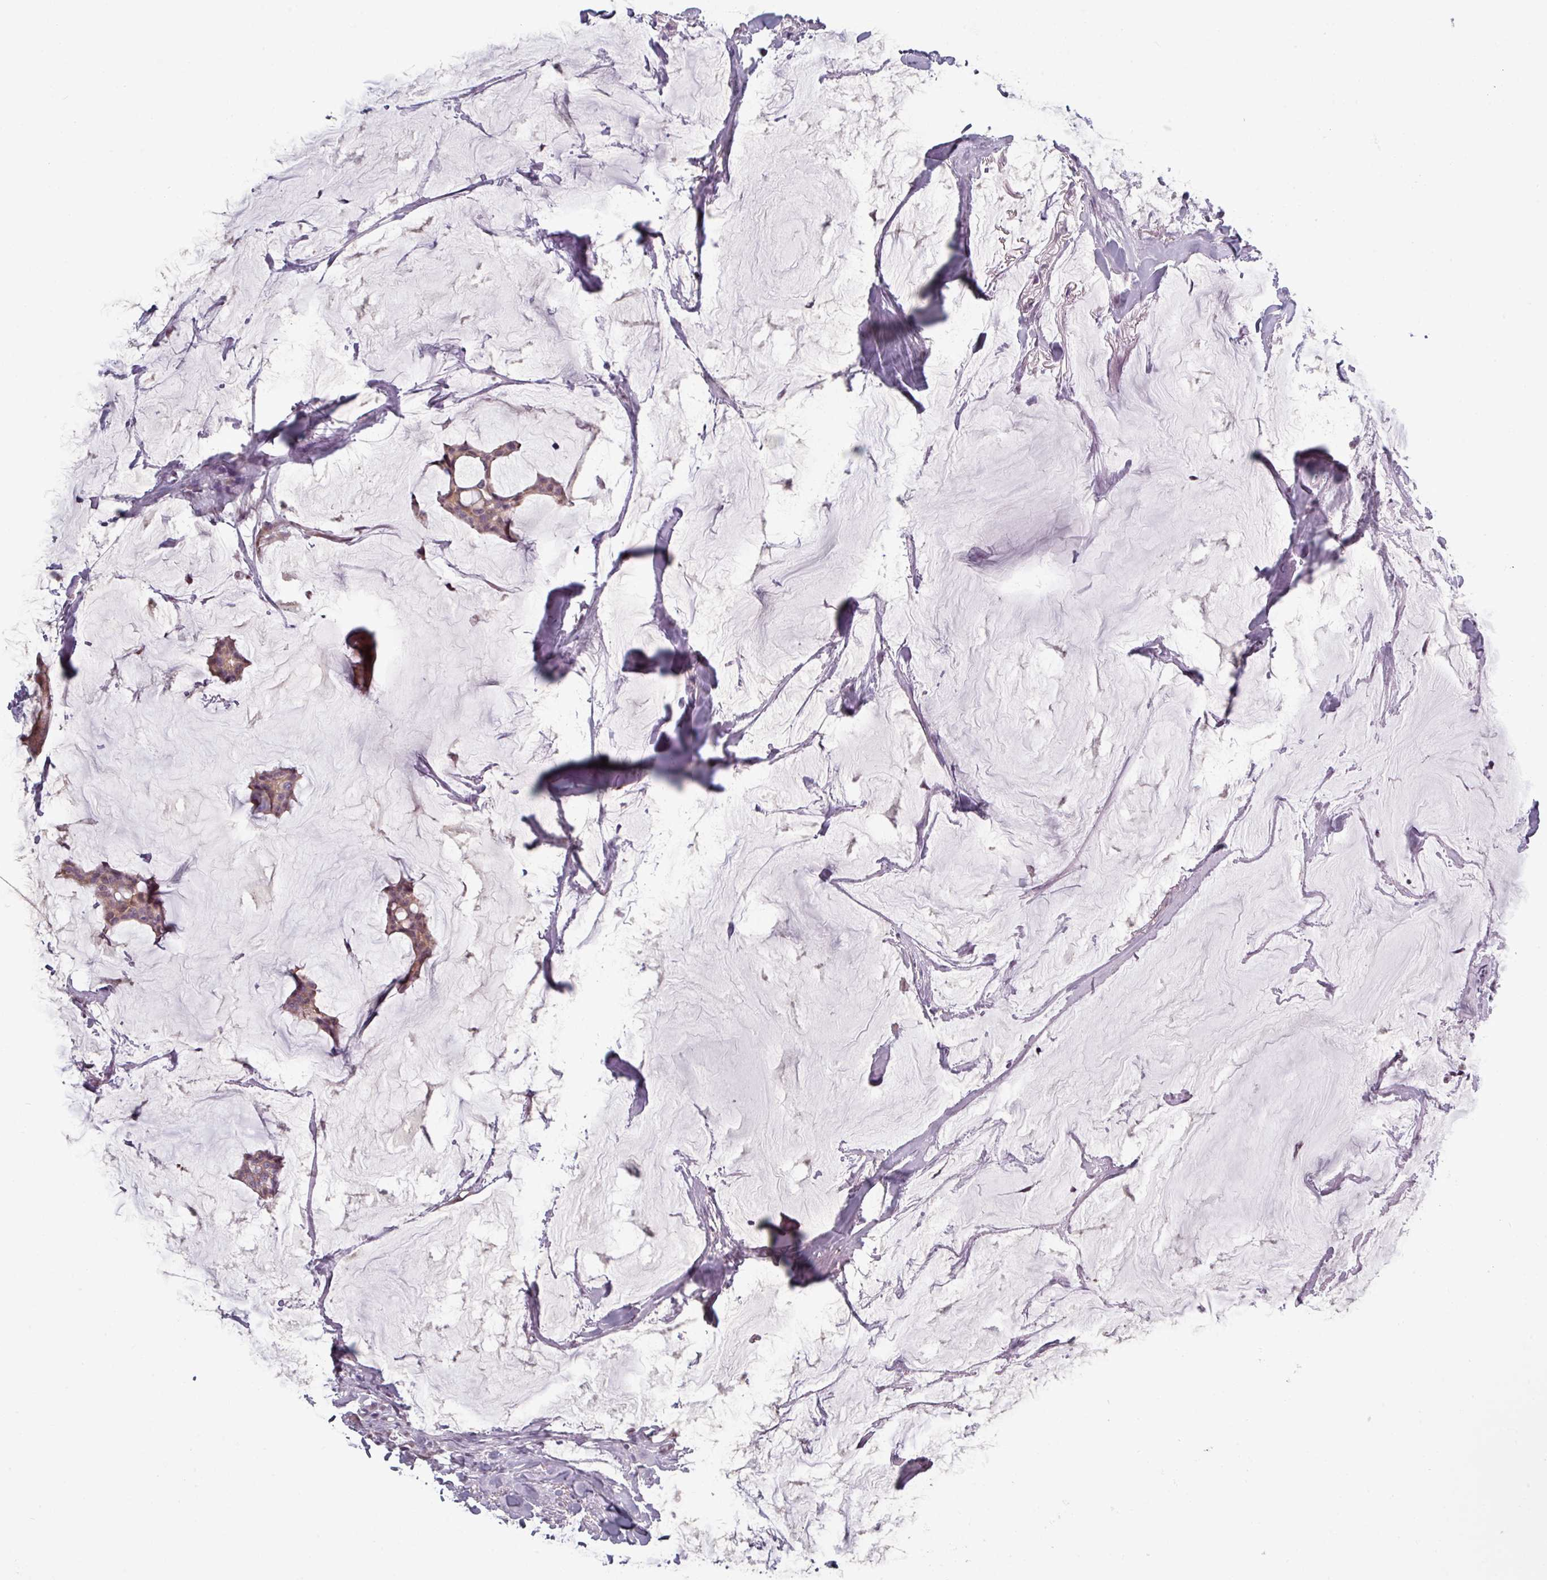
{"staining": {"intensity": "weak", "quantity": ">75%", "location": "cytoplasmic/membranous"}, "tissue": "breast cancer", "cell_type": "Tumor cells", "image_type": "cancer", "snomed": [{"axis": "morphology", "description": "Duct carcinoma"}, {"axis": "topography", "description": "Breast"}], "caption": "Tumor cells show low levels of weak cytoplasmic/membranous staining in about >75% of cells in breast cancer. Nuclei are stained in blue.", "gene": "PRAMEF12", "patient": {"sex": "female", "age": 93}}